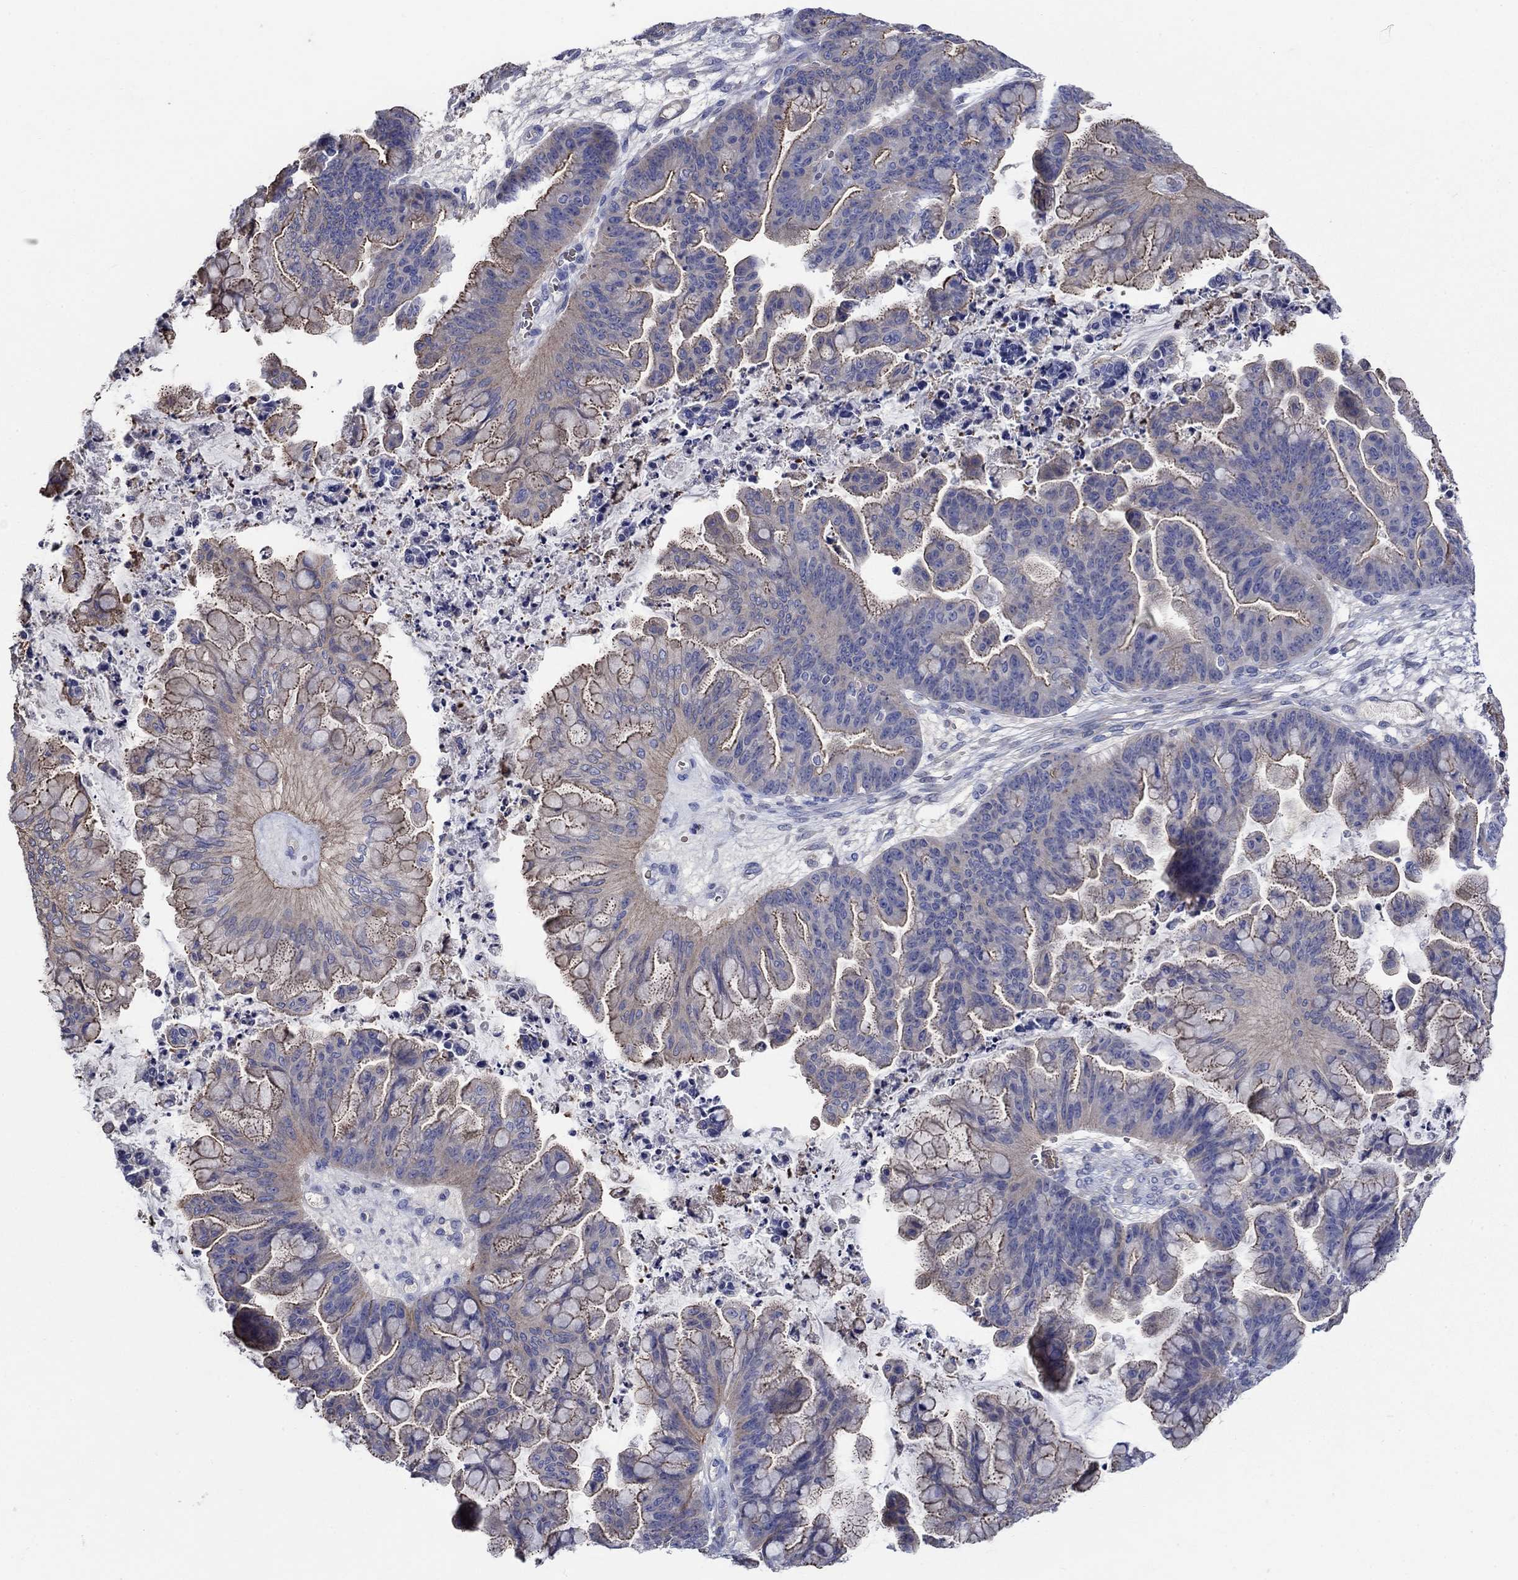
{"staining": {"intensity": "moderate", "quantity": "<25%", "location": "cytoplasmic/membranous"}, "tissue": "ovarian cancer", "cell_type": "Tumor cells", "image_type": "cancer", "snomed": [{"axis": "morphology", "description": "Cystadenocarcinoma, mucinous, NOS"}, {"axis": "topography", "description": "Ovary"}], "caption": "Moderate cytoplasmic/membranous protein staining is present in about <25% of tumor cells in ovarian mucinous cystadenocarcinoma.", "gene": "FLNC", "patient": {"sex": "female", "age": 67}}